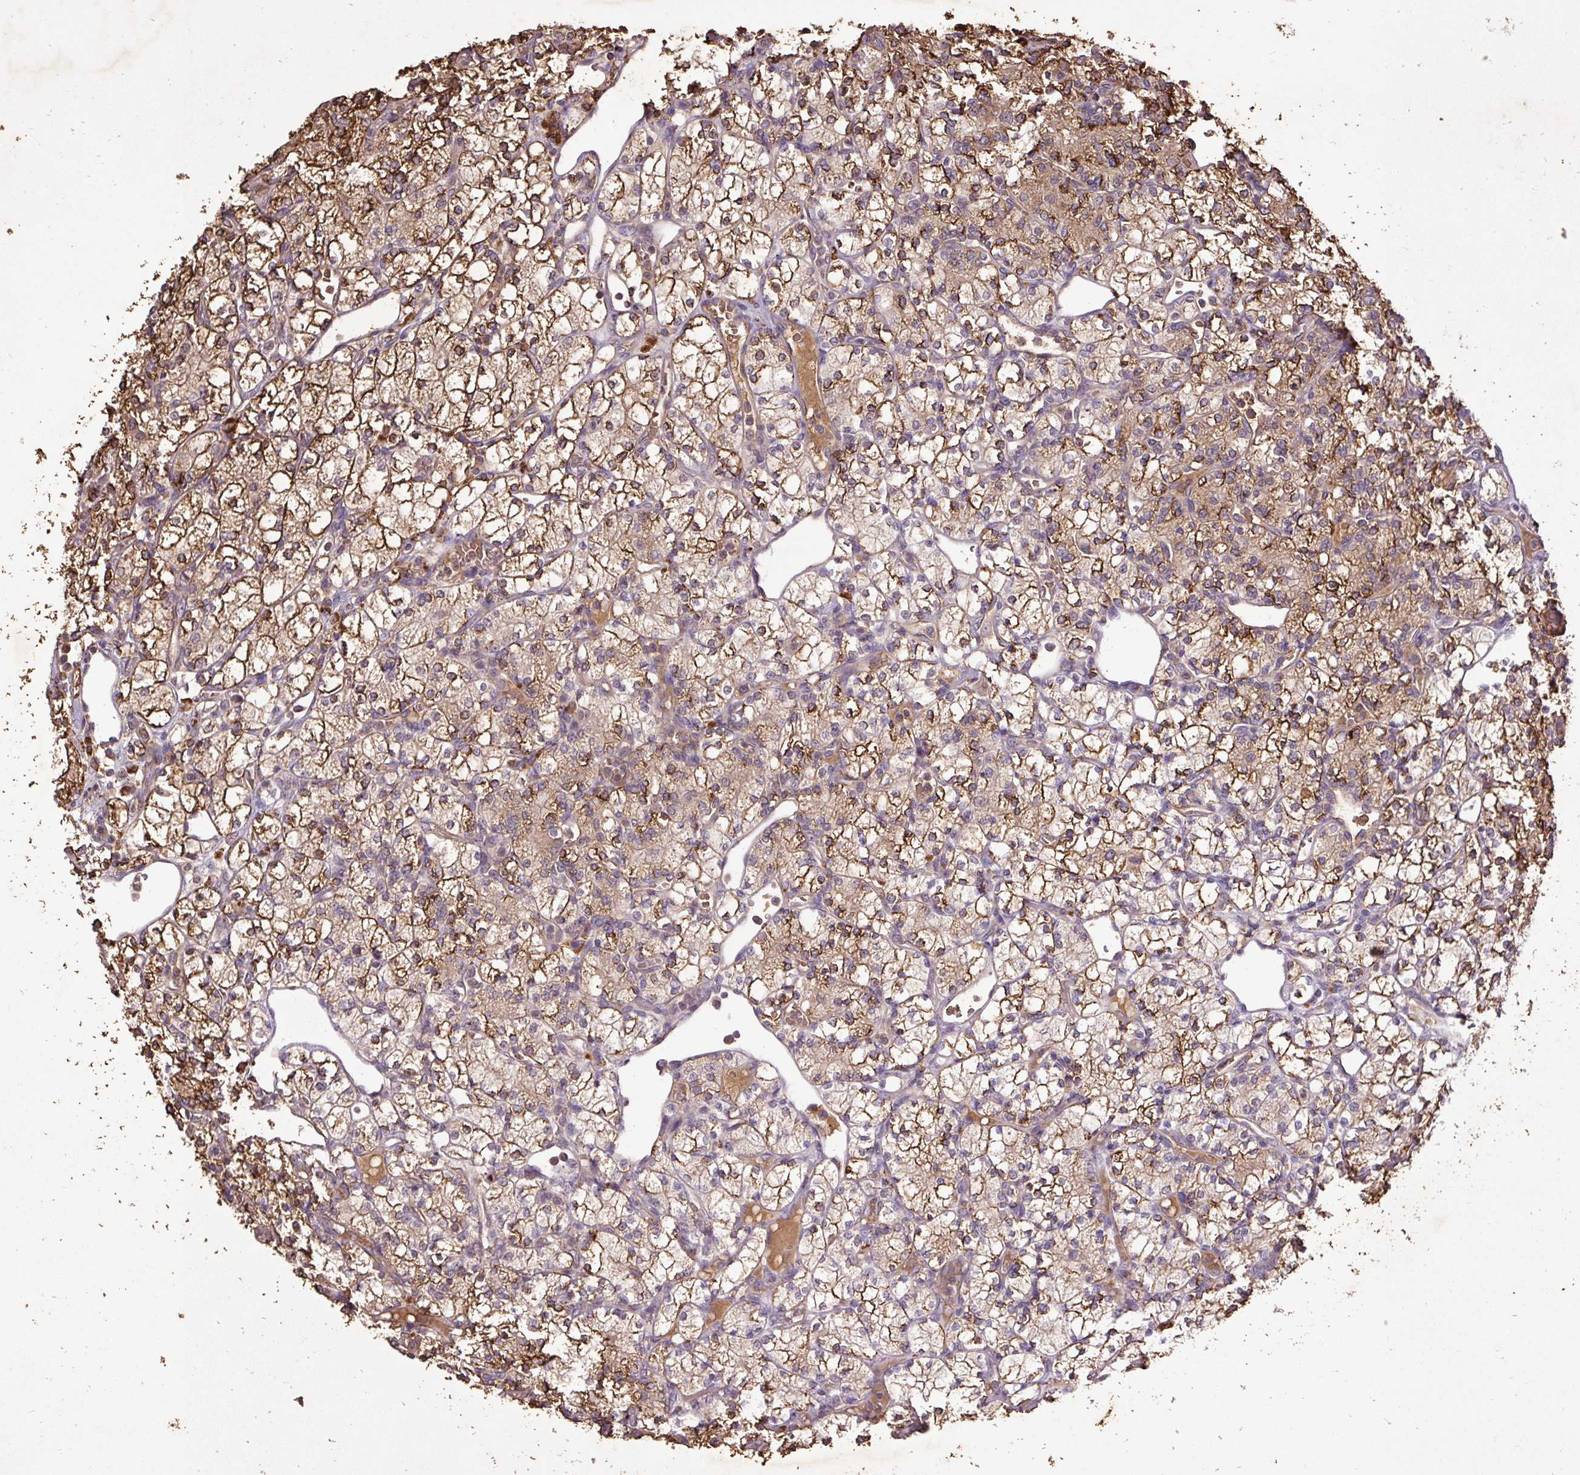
{"staining": {"intensity": "moderate", "quantity": ">75%", "location": "cytoplasmic/membranous"}, "tissue": "renal cancer", "cell_type": "Tumor cells", "image_type": "cancer", "snomed": [{"axis": "morphology", "description": "Adenocarcinoma, NOS"}, {"axis": "topography", "description": "Kidney"}], "caption": "The image demonstrates a brown stain indicating the presence of a protein in the cytoplasmic/membranous of tumor cells in renal adenocarcinoma.", "gene": "LRTM2", "patient": {"sex": "male", "age": 77}}